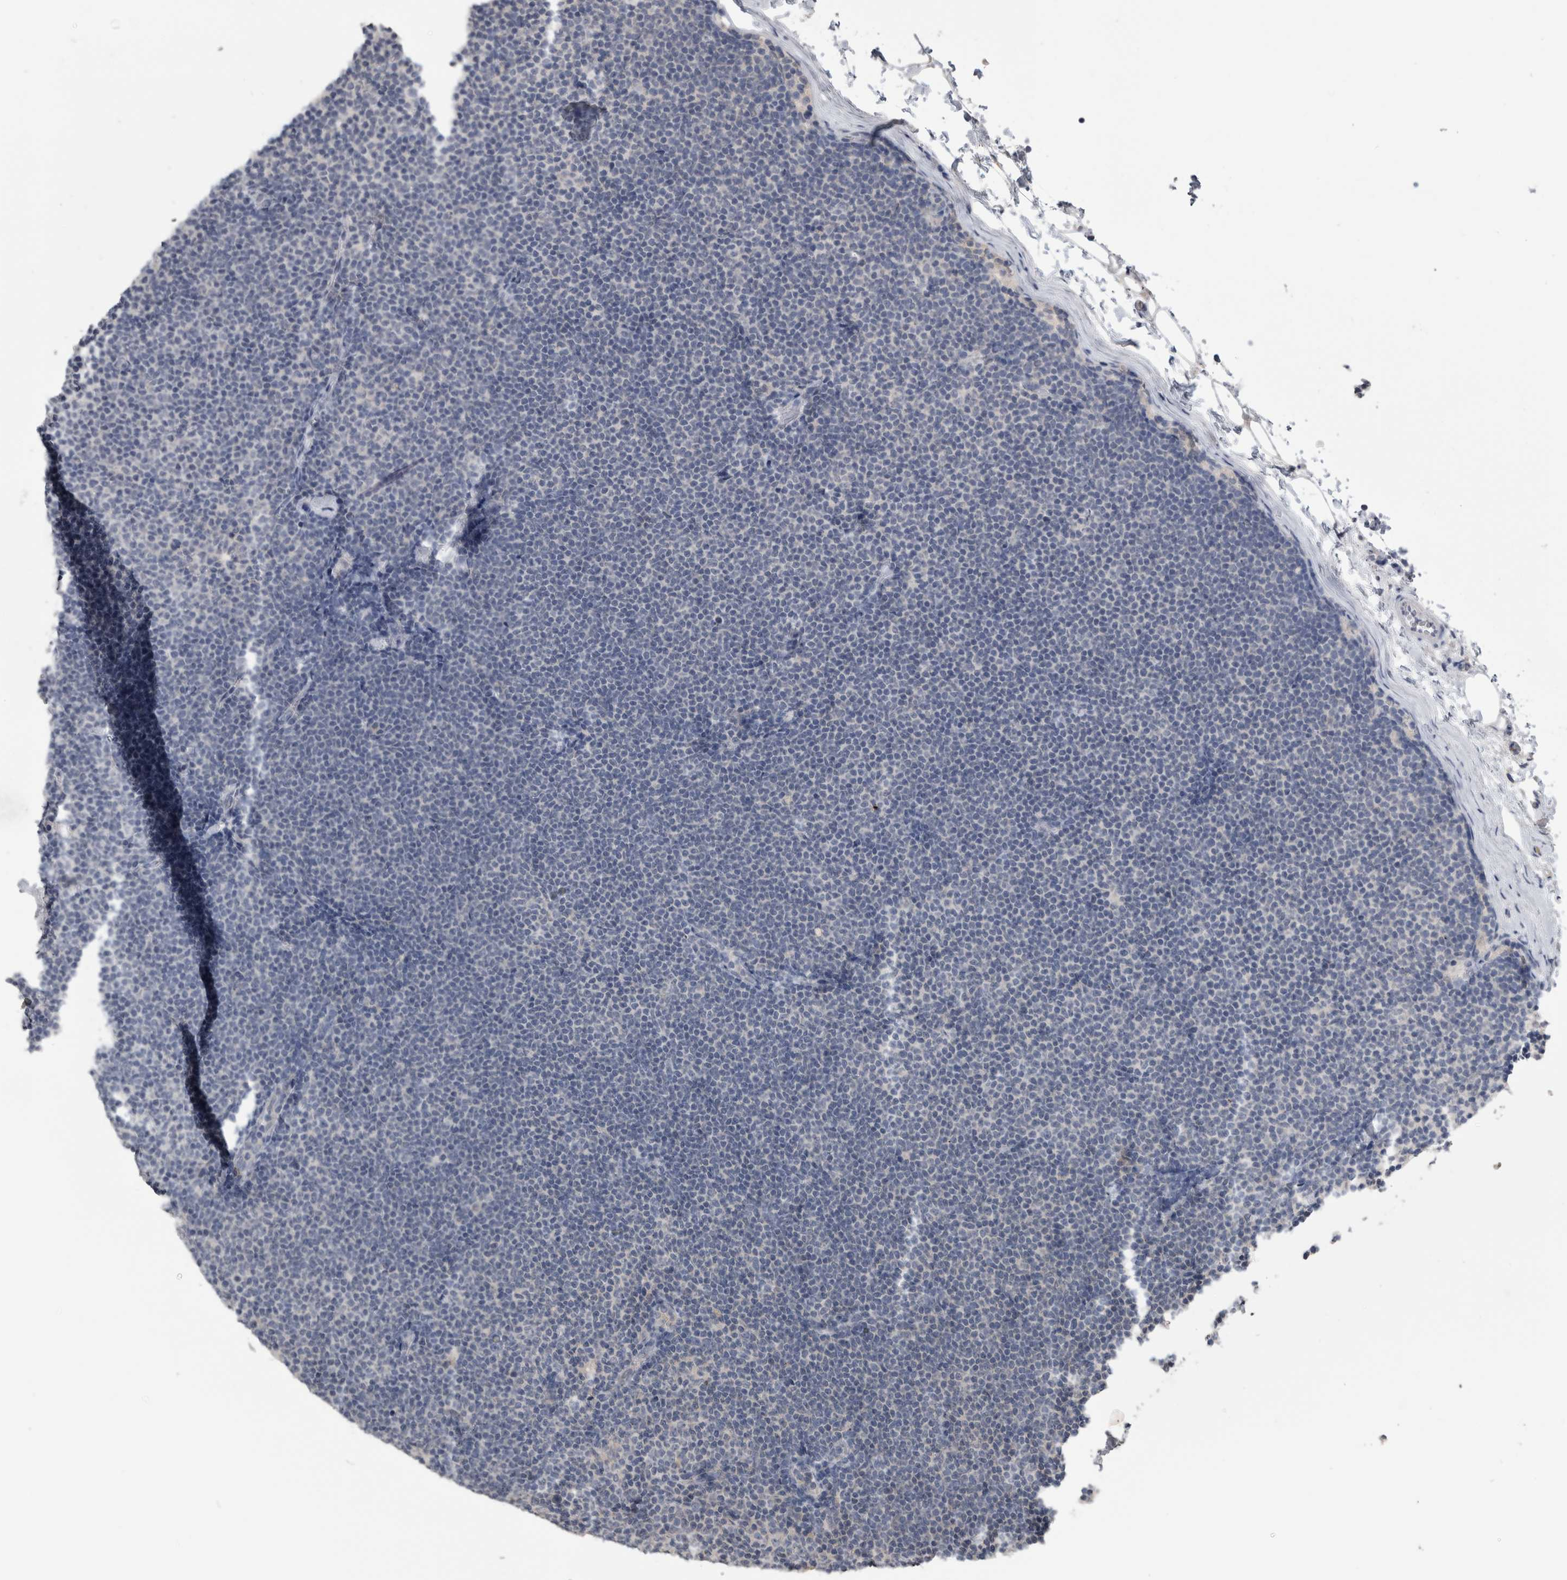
{"staining": {"intensity": "negative", "quantity": "none", "location": "none"}, "tissue": "lymphoma", "cell_type": "Tumor cells", "image_type": "cancer", "snomed": [{"axis": "morphology", "description": "Malignant lymphoma, non-Hodgkin's type, Low grade"}, {"axis": "topography", "description": "Lymph node"}], "caption": "Tumor cells show no significant positivity in low-grade malignant lymphoma, non-Hodgkin's type. (DAB IHC, high magnification).", "gene": "ANXA13", "patient": {"sex": "female", "age": 53}}